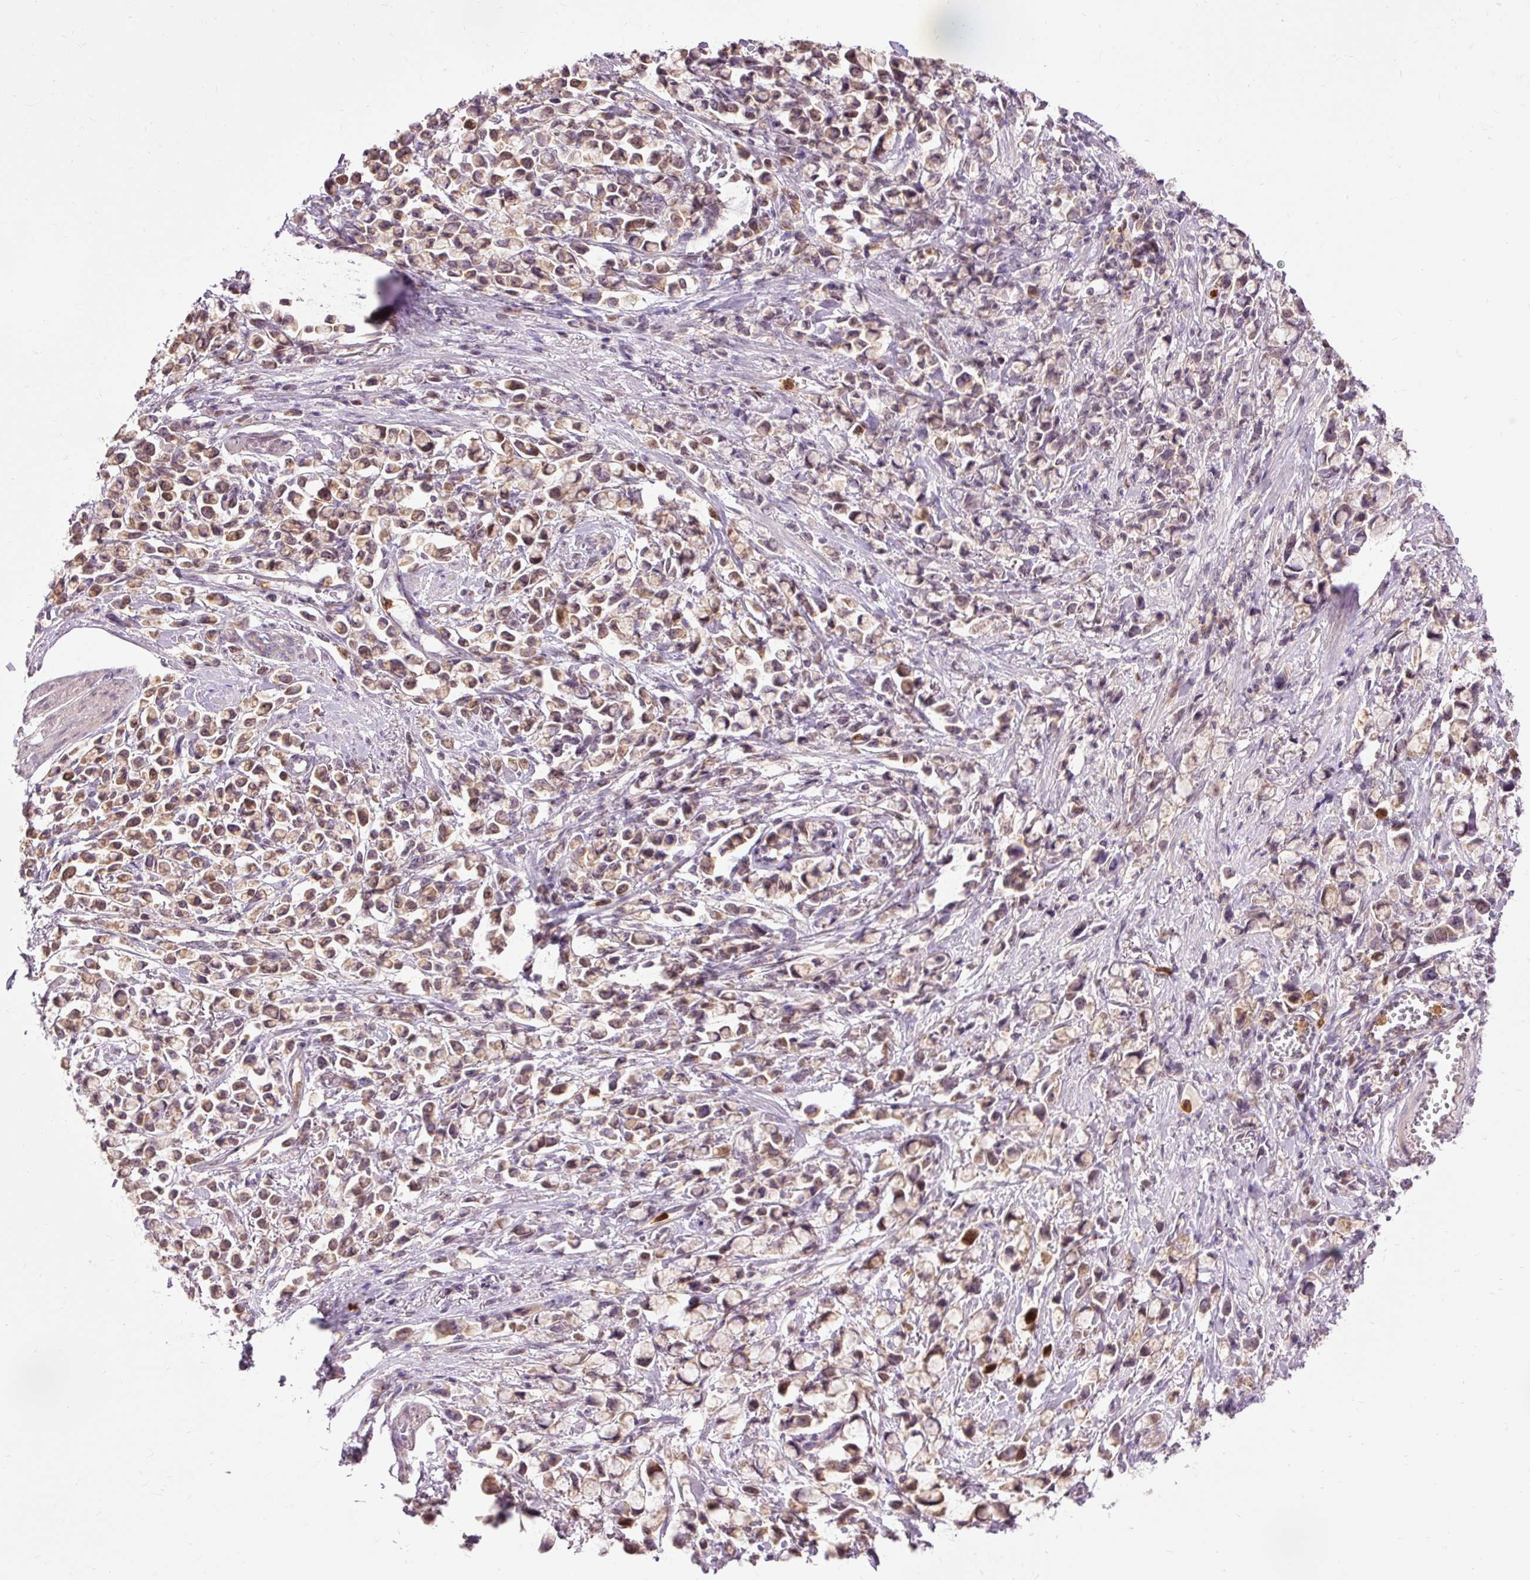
{"staining": {"intensity": "moderate", "quantity": ">75%", "location": "cytoplasmic/membranous,nuclear"}, "tissue": "stomach cancer", "cell_type": "Tumor cells", "image_type": "cancer", "snomed": [{"axis": "morphology", "description": "Adenocarcinoma, NOS"}, {"axis": "topography", "description": "Stomach"}], "caption": "The photomicrograph exhibits immunohistochemical staining of stomach cancer. There is moderate cytoplasmic/membranous and nuclear expression is identified in about >75% of tumor cells.", "gene": "PRDX5", "patient": {"sex": "female", "age": 81}}